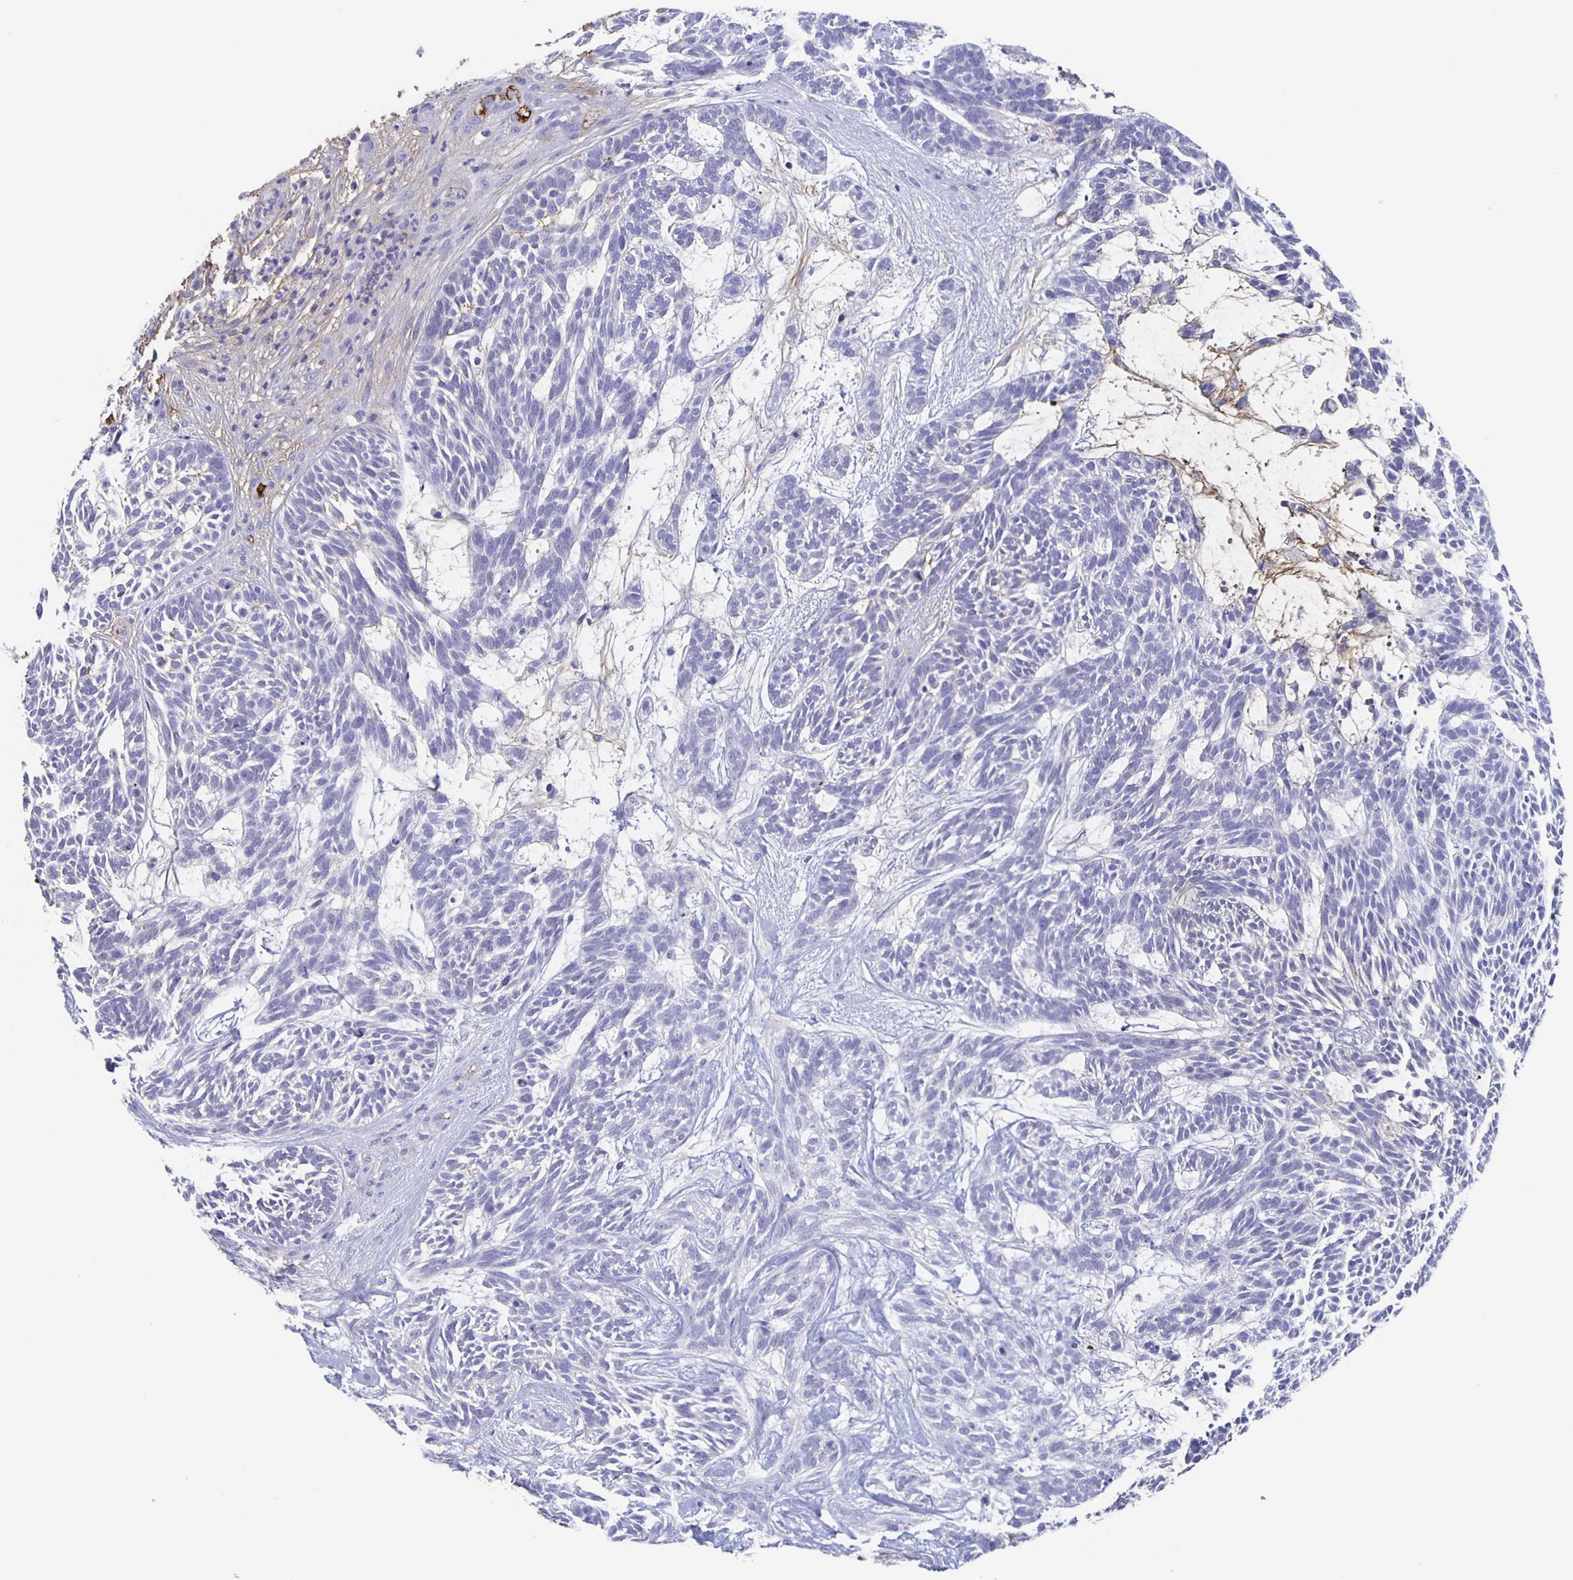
{"staining": {"intensity": "negative", "quantity": "none", "location": "none"}, "tissue": "skin cancer", "cell_type": "Tumor cells", "image_type": "cancer", "snomed": [{"axis": "morphology", "description": "Basal cell carcinoma"}, {"axis": "topography", "description": "Skin"}, {"axis": "topography", "description": "Skin, foot"}], "caption": "Tumor cells show no significant positivity in skin cancer.", "gene": "FGA", "patient": {"sex": "female", "age": 77}}